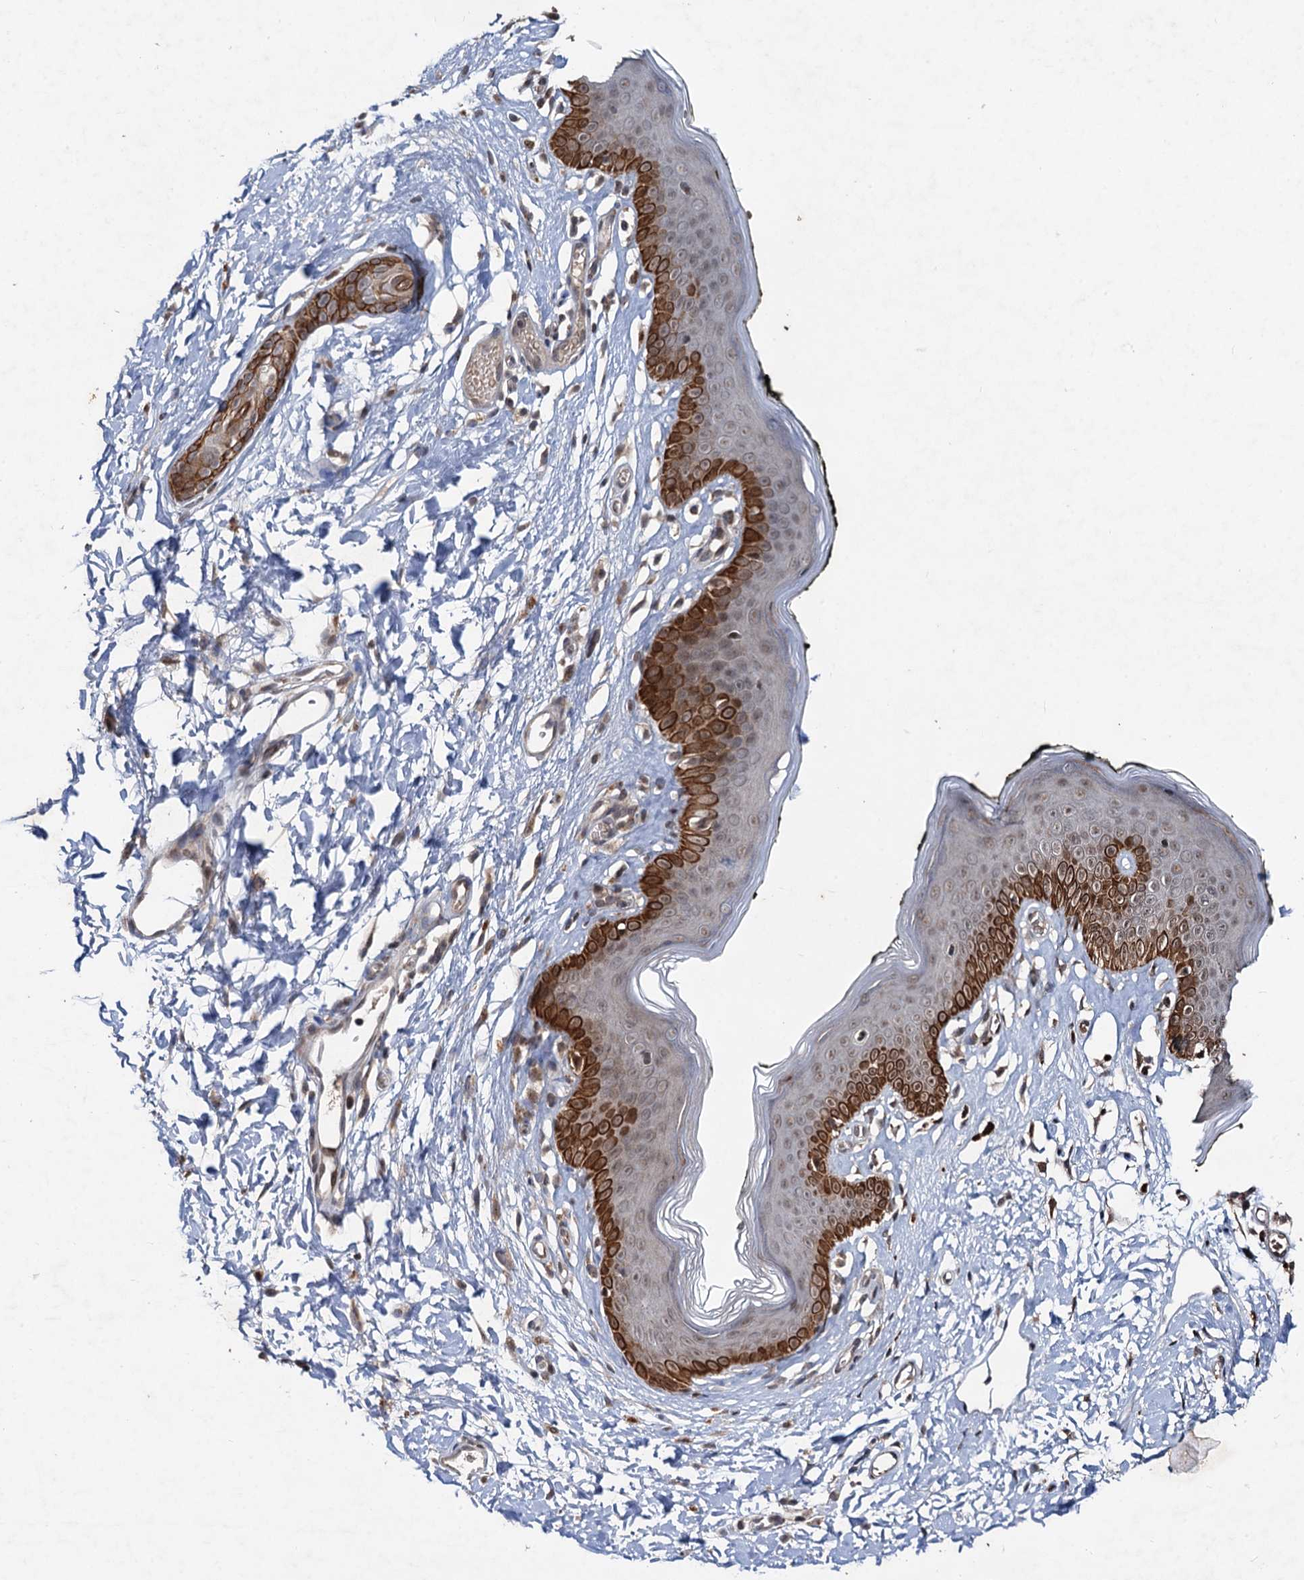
{"staining": {"intensity": "strong", "quantity": "<25%", "location": "cytoplasmic/membranous,nuclear"}, "tissue": "skin", "cell_type": "Epidermal cells", "image_type": "normal", "snomed": [{"axis": "morphology", "description": "Normal tissue, NOS"}, {"axis": "morphology", "description": "Inflammation, NOS"}, {"axis": "topography", "description": "Vulva"}], "caption": "Unremarkable skin was stained to show a protein in brown. There is medium levels of strong cytoplasmic/membranous,nuclear positivity in about <25% of epidermal cells.", "gene": "REP15", "patient": {"sex": "female", "age": 84}}